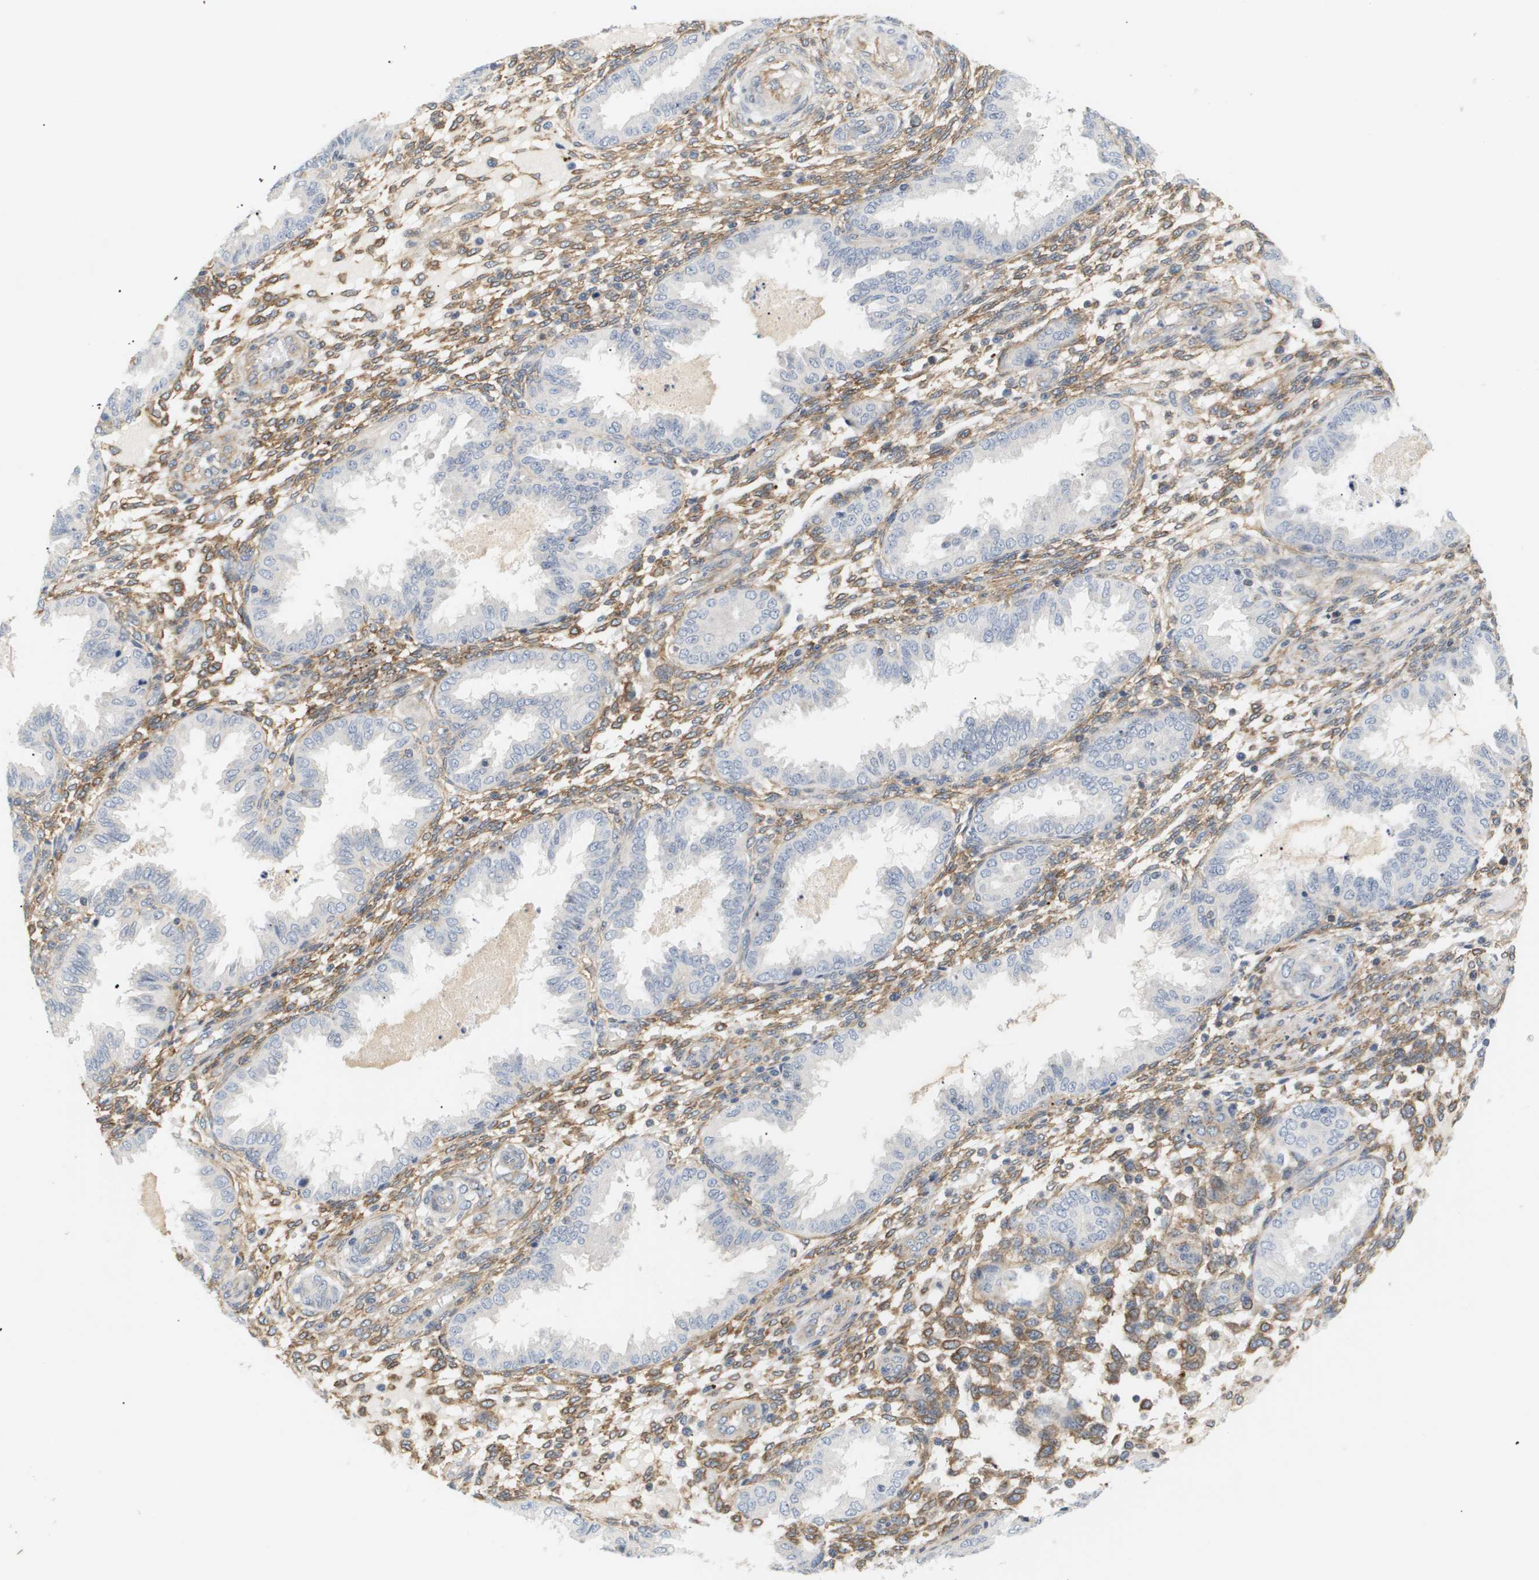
{"staining": {"intensity": "moderate", "quantity": ">75%", "location": "cytoplasmic/membranous"}, "tissue": "endometrium", "cell_type": "Cells in endometrial stroma", "image_type": "normal", "snomed": [{"axis": "morphology", "description": "Normal tissue, NOS"}, {"axis": "topography", "description": "Endometrium"}], "caption": "Brown immunohistochemical staining in normal human endometrium shows moderate cytoplasmic/membranous expression in approximately >75% of cells in endometrial stroma. The staining was performed using DAB (3,3'-diaminobenzidine), with brown indicating positive protein expression. Nuclei are stained blue with hematoxylin.", "gene": "CORO2B", "patient": {"sex": "female", "age": 33}}